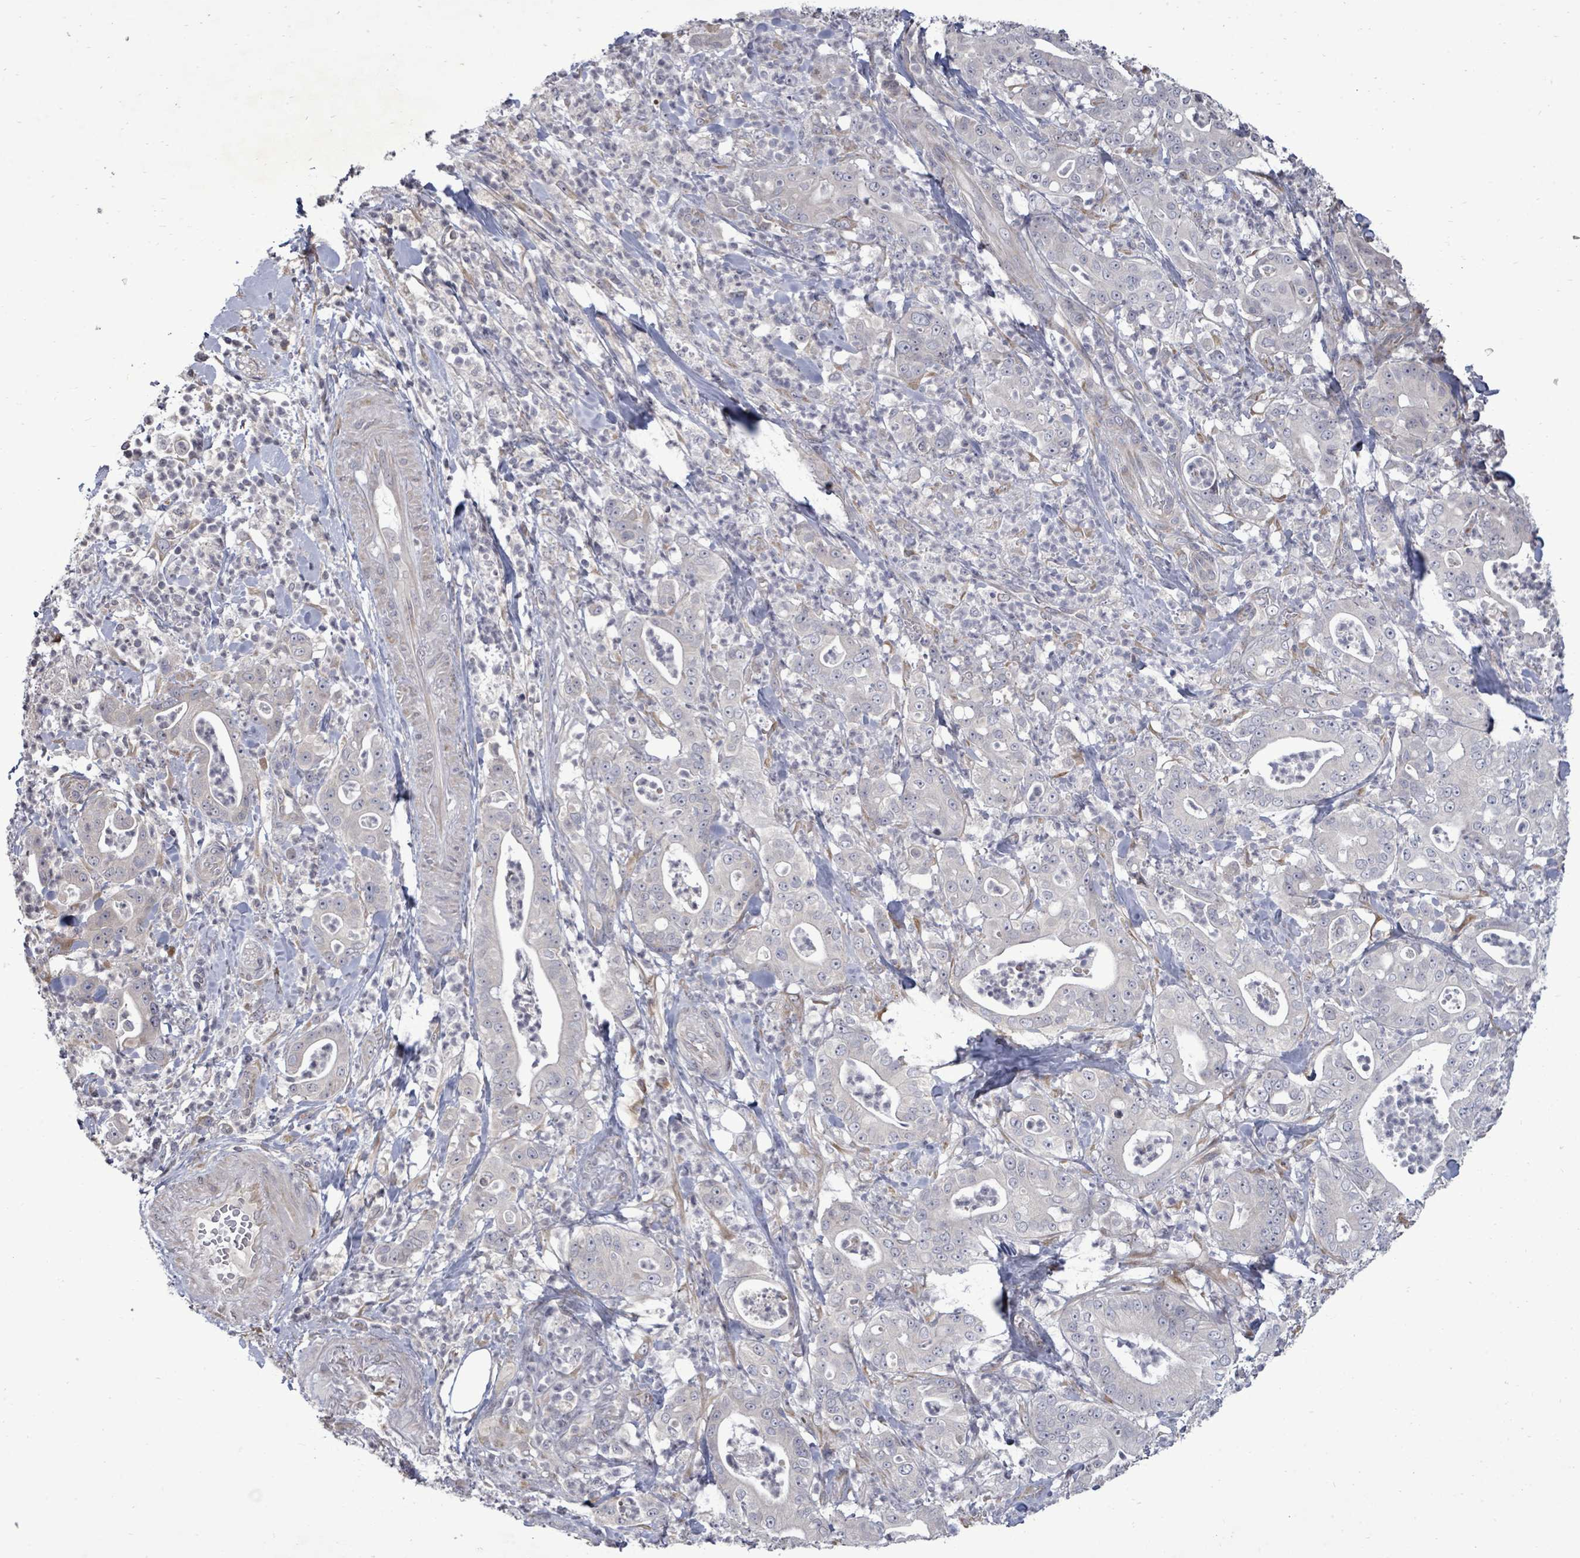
{"staining": {"intensity": "negative", "quantity": "none", "location": "none"}, "tissue": "pancreatic cancer", "cell_type": "Tumor cells", "image_type": "cancer", "snomed": [{"axis": "morphology", "description": "Adenocarcinoma, NOS"}, {"axis": "topography", "description": "Pancreas"}], "caption": "The micrograph demonstrates no staining of tumor cells in pancreatic cancer.", "gene": "POMGNT2", "patient": {"sex": "male", "age": 71}}